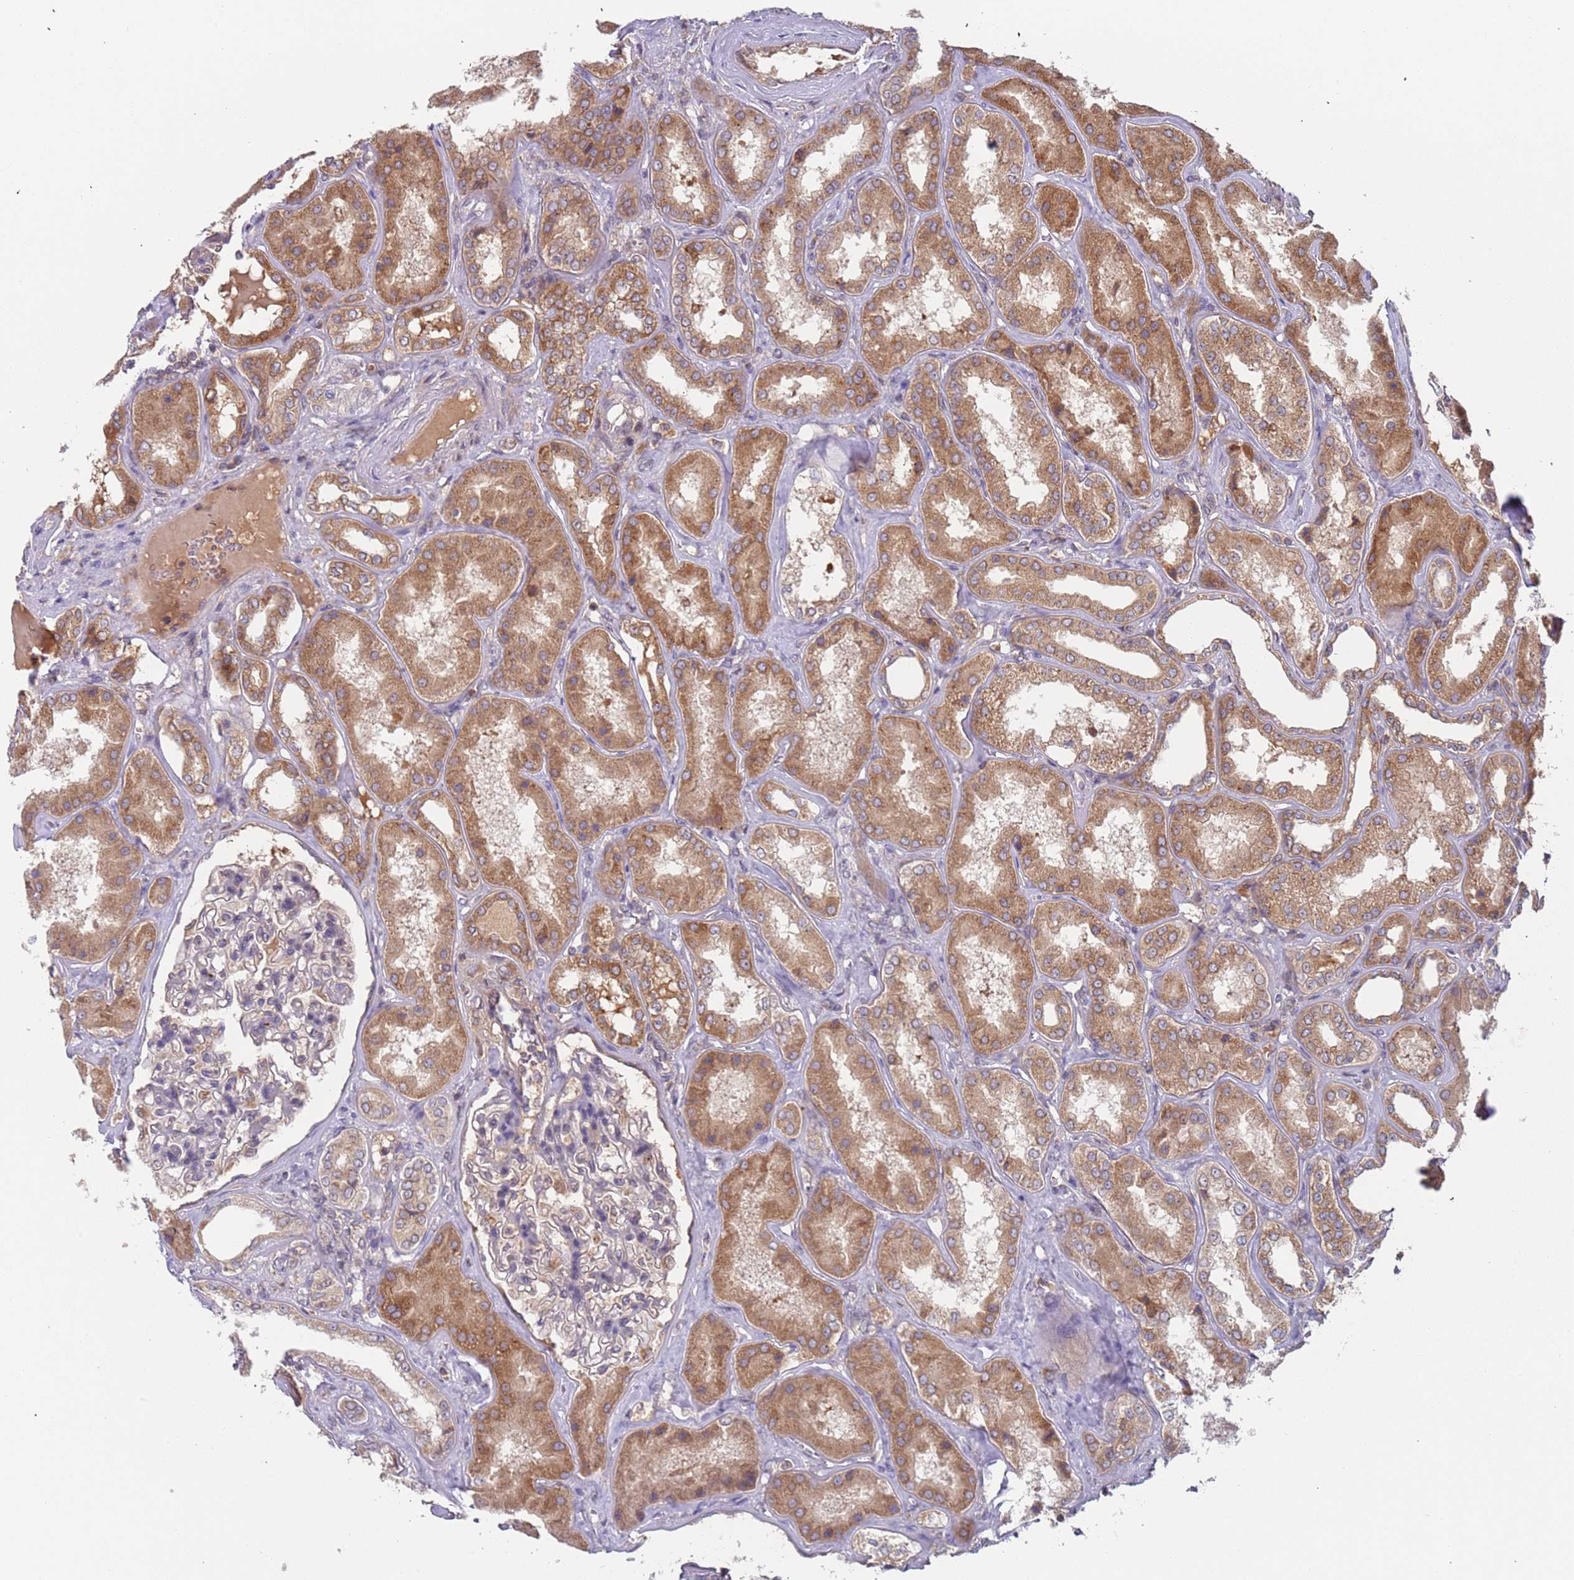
{"staining": {"intensity": "moderate", "quantity": "<25%", "location": "cytoplasmic/membranous"}, "tissue": "kidney", "cell_type": "Cells in glomeruli", "image_type": "normal", "snomed": [{"axis": "morphology", "description": "Normal tissue, NOS"}, {"axis": "topography", "description": "Kidney"}], "caption": "A histopathology image showing moderate cytoplasmic/membranous staining in about <25% of cells in glomeruli in normal kidney, as visualized by brown immunohistochemical staining.", "gene": "OR5A2", "patient": {"sex": "female", "age": 56}}